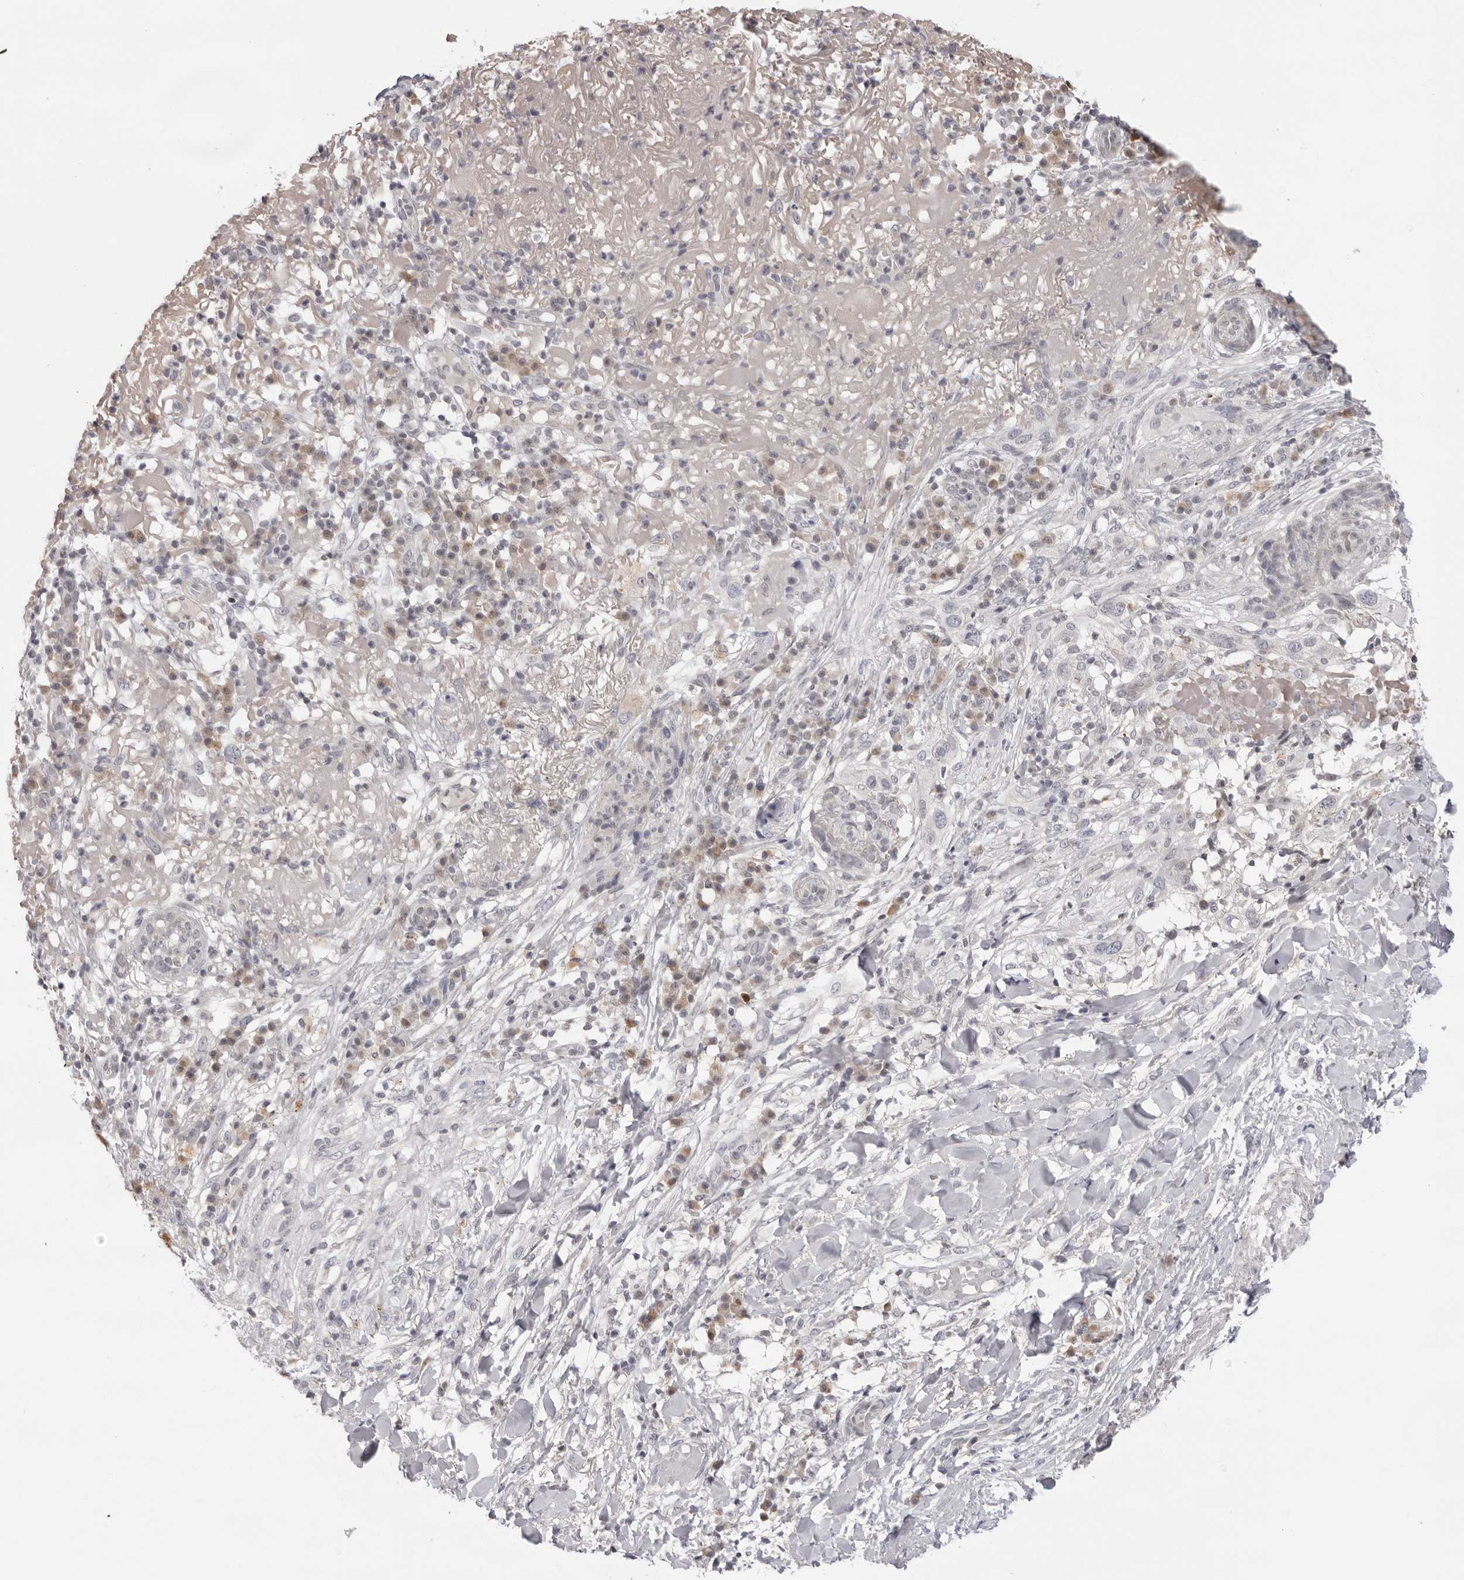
{"staining": {"intensity": "negative", "quantity": "none", "location": "none"}, "tissue": "skin cancer", "cell_type": "Tumor cells", "image_type": "cancer", "snomed": [{"axis": "morphology", "description": "Normal tissue, NOS"}, {"axis": "morphology", "description": "Squamous cell carcinoma, NOS"}, {"axis": "topography", "description": "Skin"}], "caption": "Immunohistochemistry image of neoplastic tissue: human squamous cell carcinoma (skin) stained with DAB (3,3'-diaminobenzidine) demonstrates no significant protein staining in tumor cells.", "gene": "ACP6", "patient": {"sex": "female", "age": 96}}